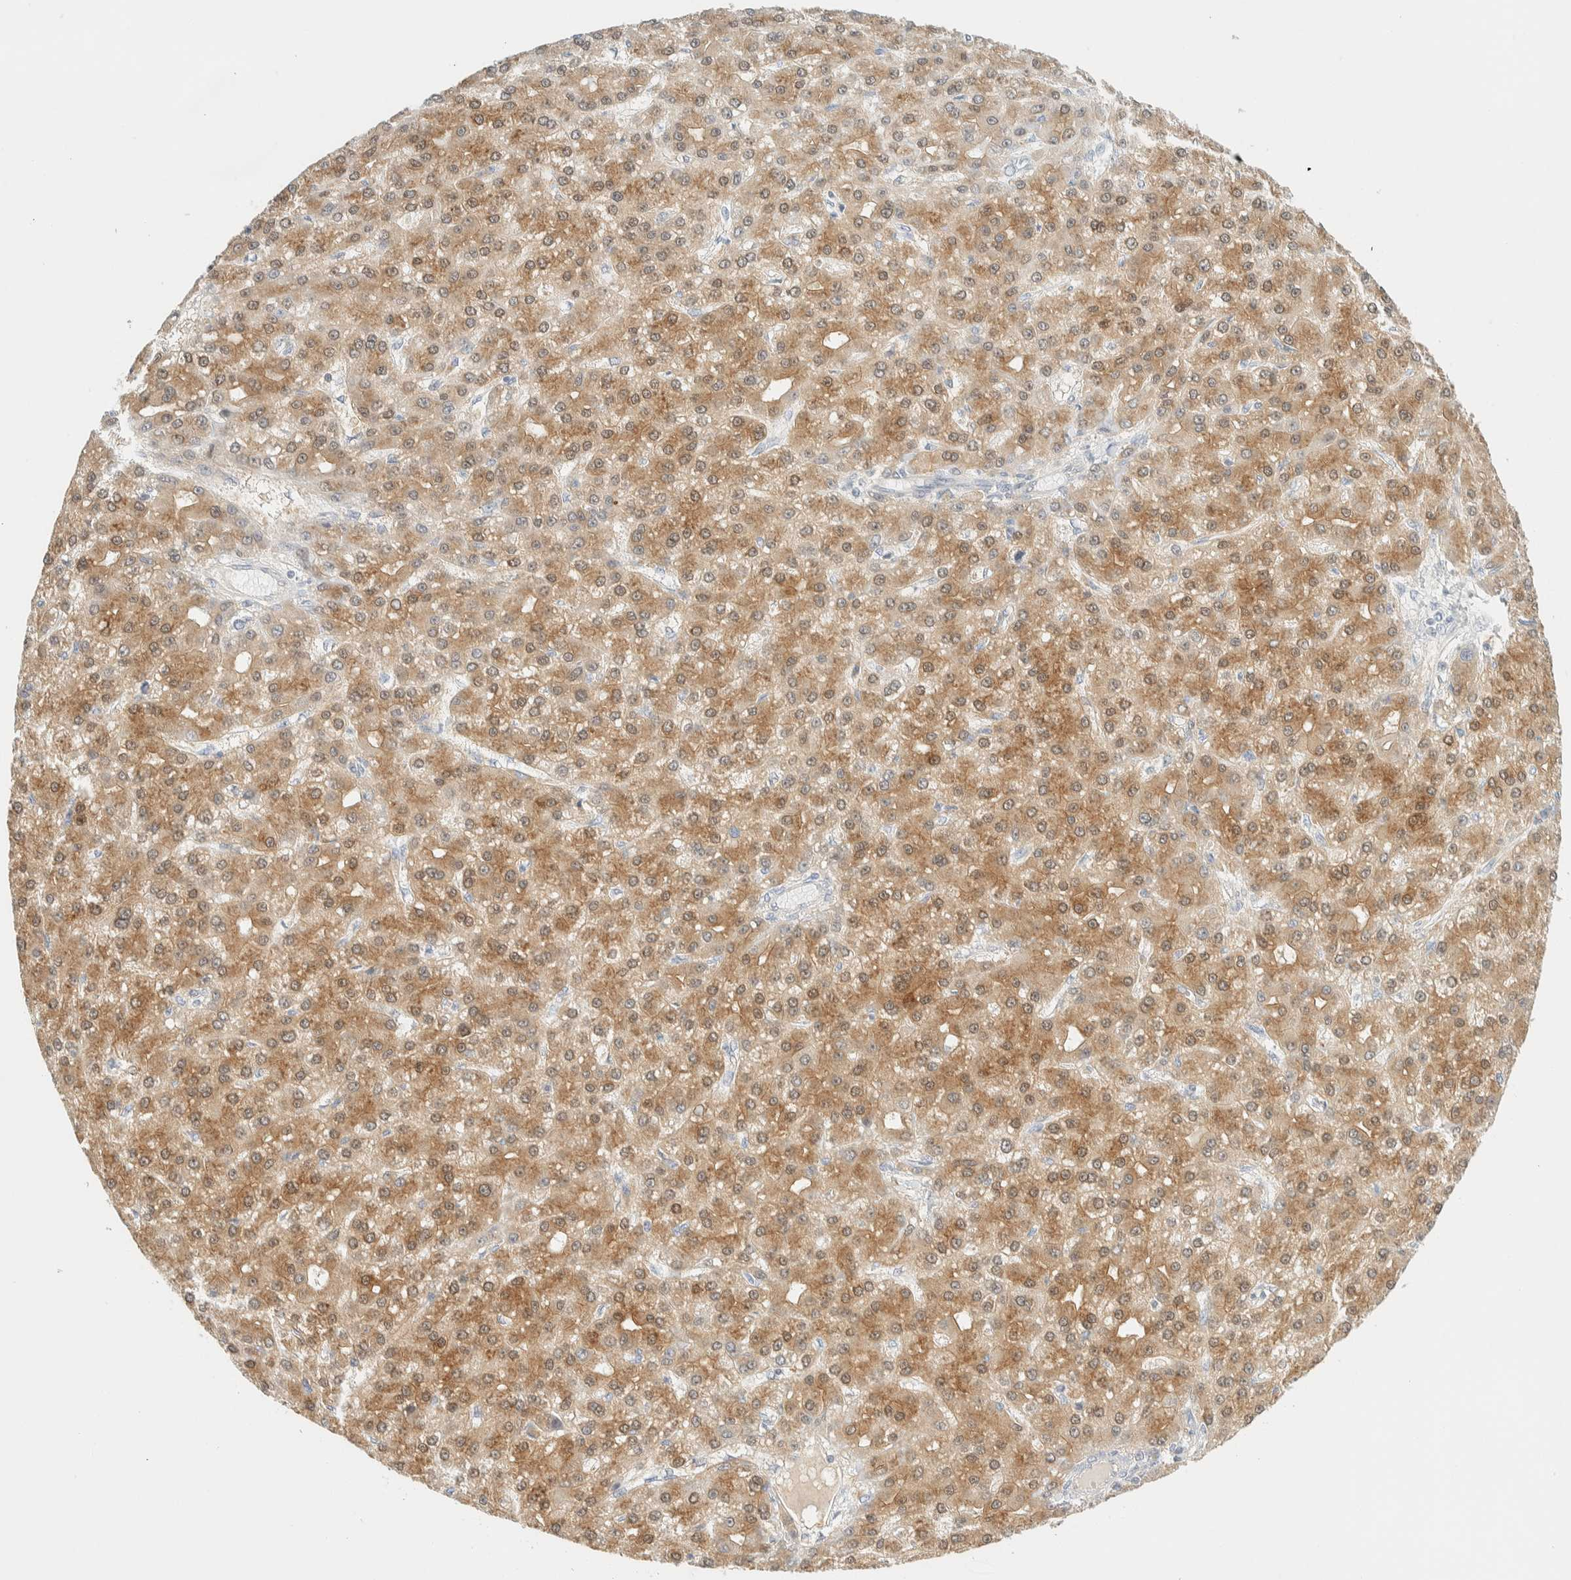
{"staining": {"intensity": "moderate", "quantity": ">75%", "location": "cytoplasmic/membranous"}, "tissue": "liver cancer", "cell_type": "Tumor cells", "image_type": "cancer", "snomed": [{"axis": "morphology", "description": "Carcinoma, Hepatocellular, NOS"}, {"axis": "topography", "description": "Liver"}], "caption": "Protein expression analysis of liver hepatocellular carcinoma demonstrates moderate cytoplasmic/membranous positivity in about >75% of tumor cells.", "gene": "PCYT2", "patient": {"sex": "male", "age": 67}}